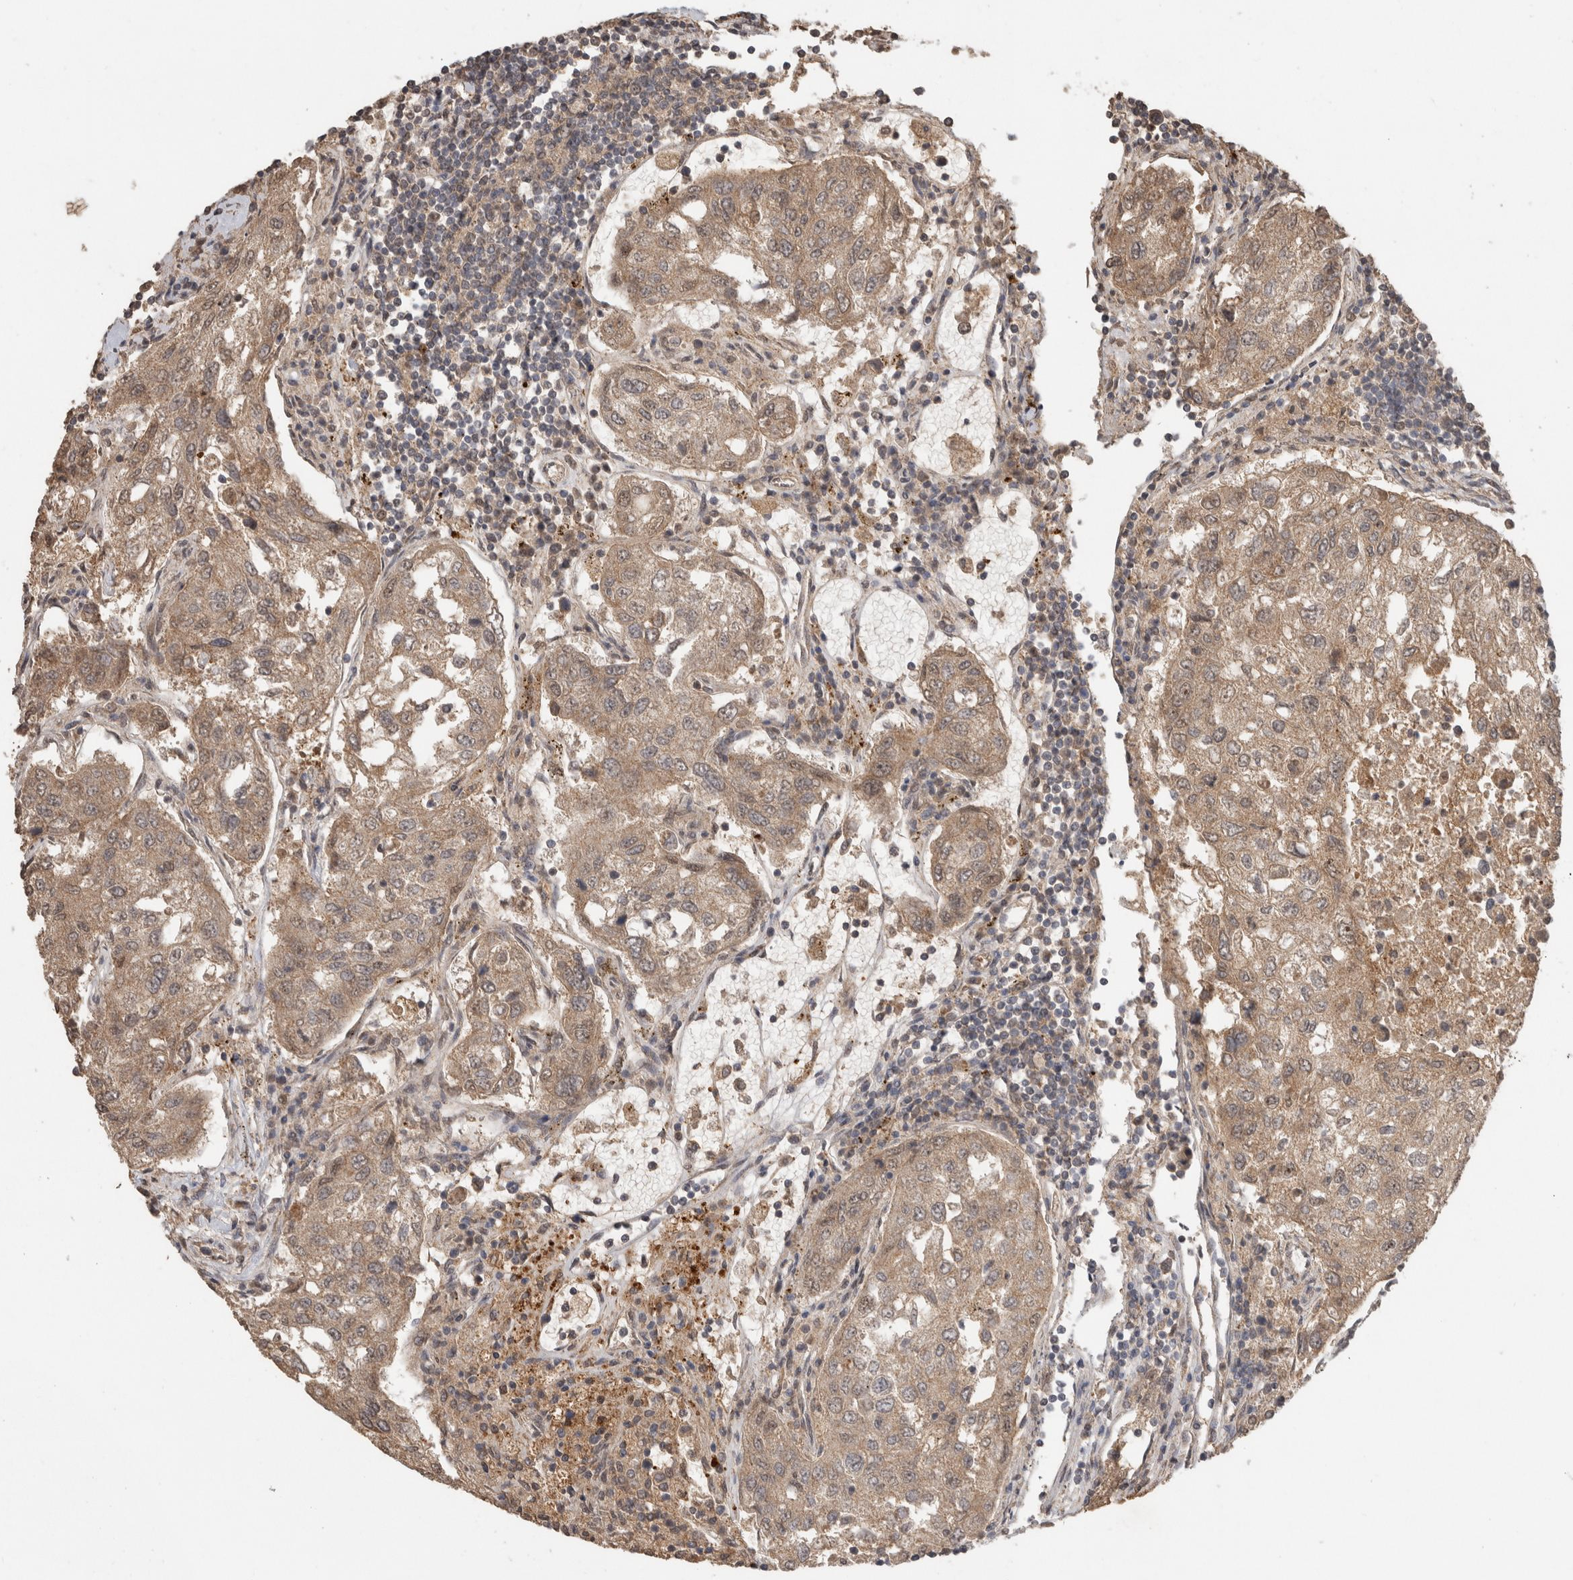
{"staining": {"intensity": "moderate", "quantity": ">75%", "location": "cytoplasmic/membranous"}, "tissue": "urothelial cancer", "cell_type": "Tumor cells", "image_type": "cancer", "snomed": [{"axis": "morphology", "description": "Urothelial carcinoma, High grade"}, {"axis": "topography", "description": "Lymph node"}, {"axis": "topography", "description": "Urinary bladder"}], "caption": "Urothelial cancer stained for a protein exhibits moderate cytoplasmic/membranous positivity in tumor cells.", "gene": "FAM3A", "patient": {"sex": "male", "age": 51}}